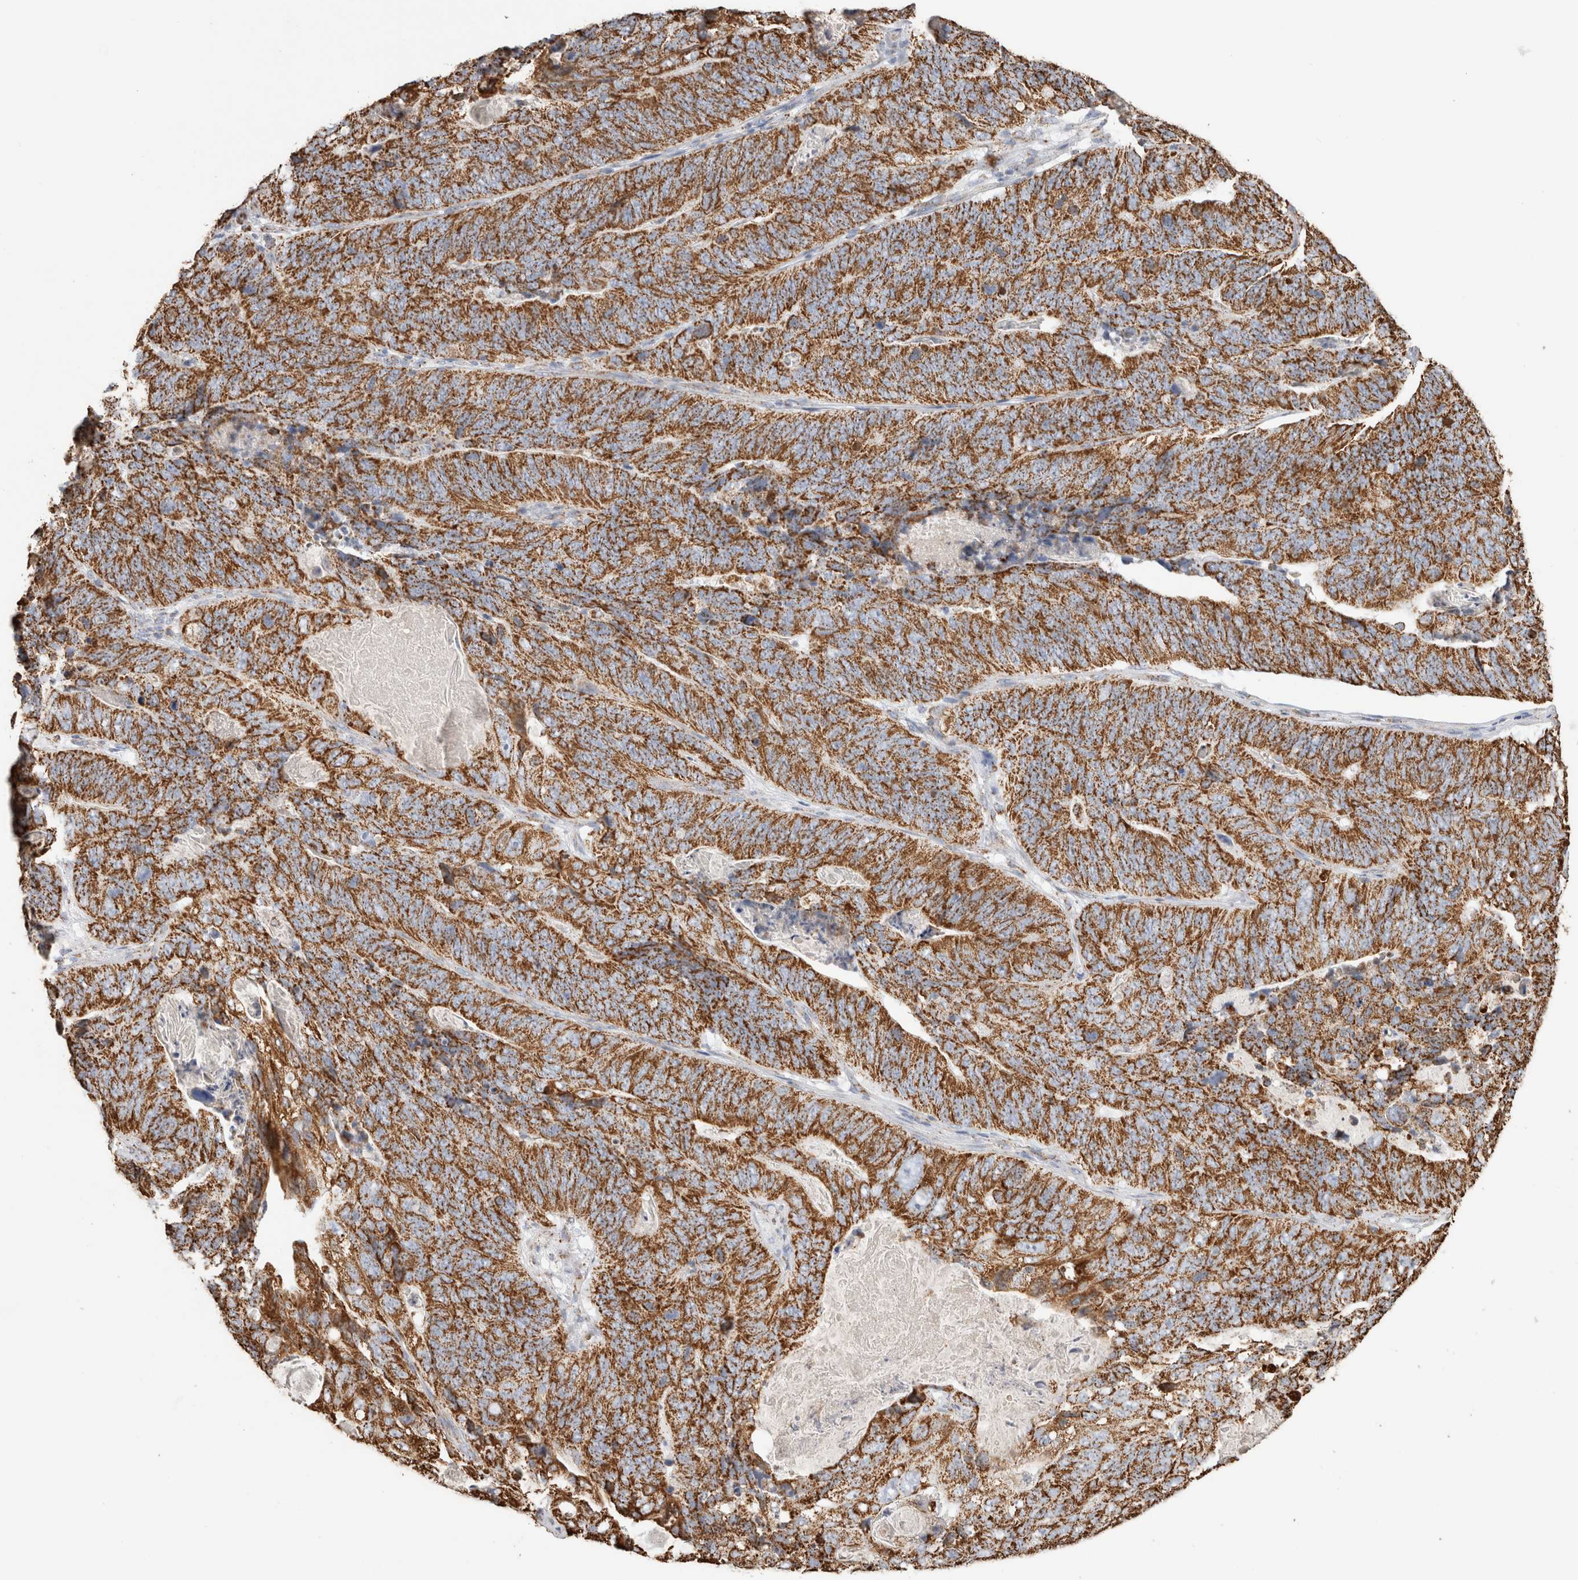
{"staining": {"intensity": "strong", "quantity": ">75%", "location": "cytoplasmic/membranous"}, "tissue": "stomach cancer", "cell_type": "Tumor cells", "image_type": "cancer", "snomed": [{"axis": "morphology", "description": "Normal tissue, NOS"}, {"axis": "morphology", "description": "Adenocarcinoma, NOS"}, {"axis": "topography", "description": "Stomach"}], "caption": "Adenocarcinoma (stomach) was stained to show a protein in brown. There is high levels of strong cytoplasmic/membranous expression in approximately >75% of tumor cells. The protein is shown in brown color, while the nuclei are stained blue.", "gene": "C1QBP", "patient": {"sex": "female", "age": 89}}